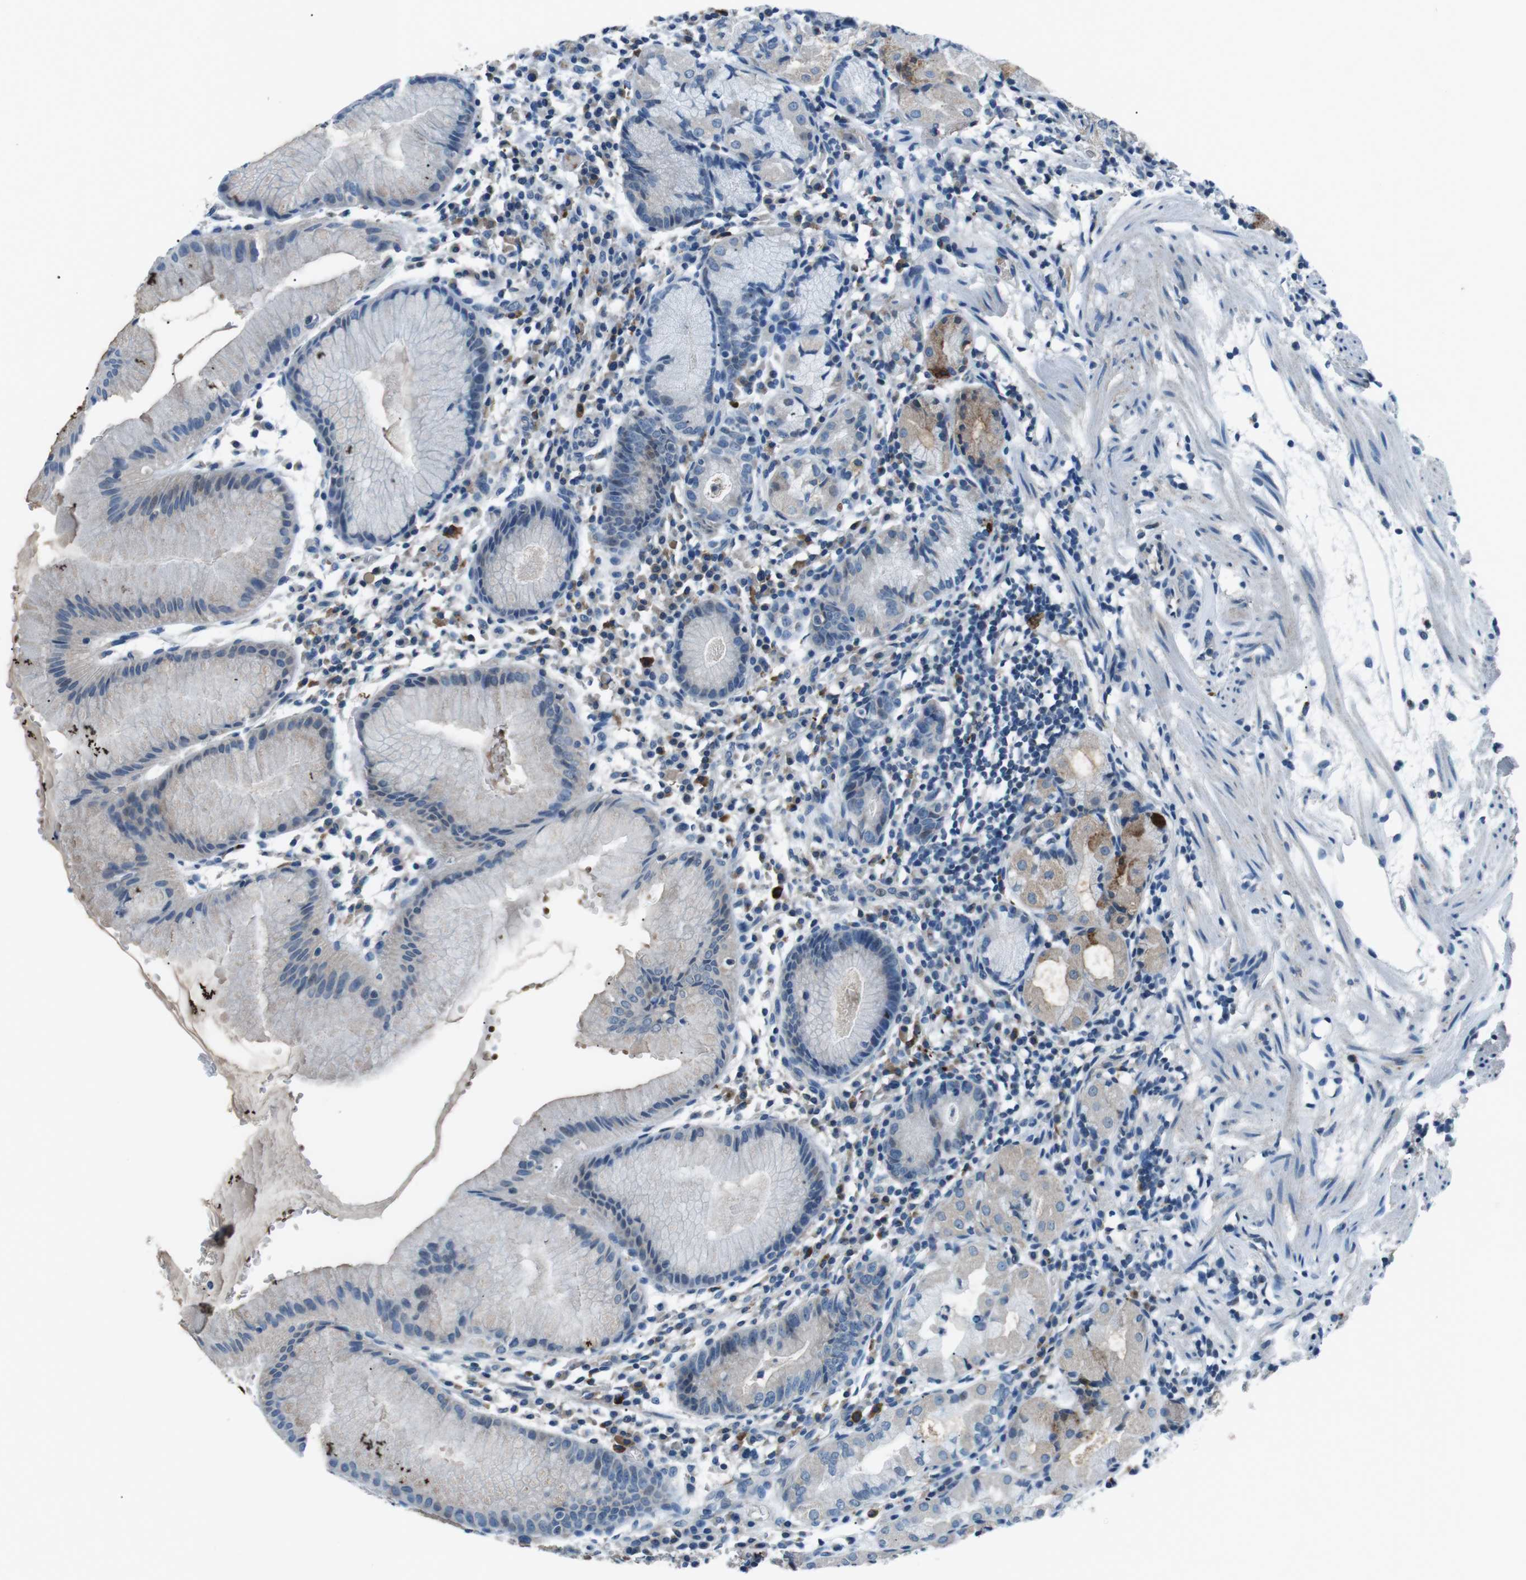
{"staining": {"intensity": "strong", "quantity": "<25%", "location": "cytoplasmic/membranous"}, "tissue": "stomach", "cell_type": "Glandular cells", "image_type": "normal", "snomed": [{"axis": "morphology", "description": "Normal tissue, NOS"}, {"axis": "topography", "description": "Stomach"}, {"axis": "topography", "description": "Stomach, lower"}], "caption": "Protein expression analysis of unremarkable human stomach reveals strong cytoplasmic/membranous positivity in approximately <25% of glandular cells.", "gene": "ST6GAL1", "patient": {"sex": "female", "age": 75}}